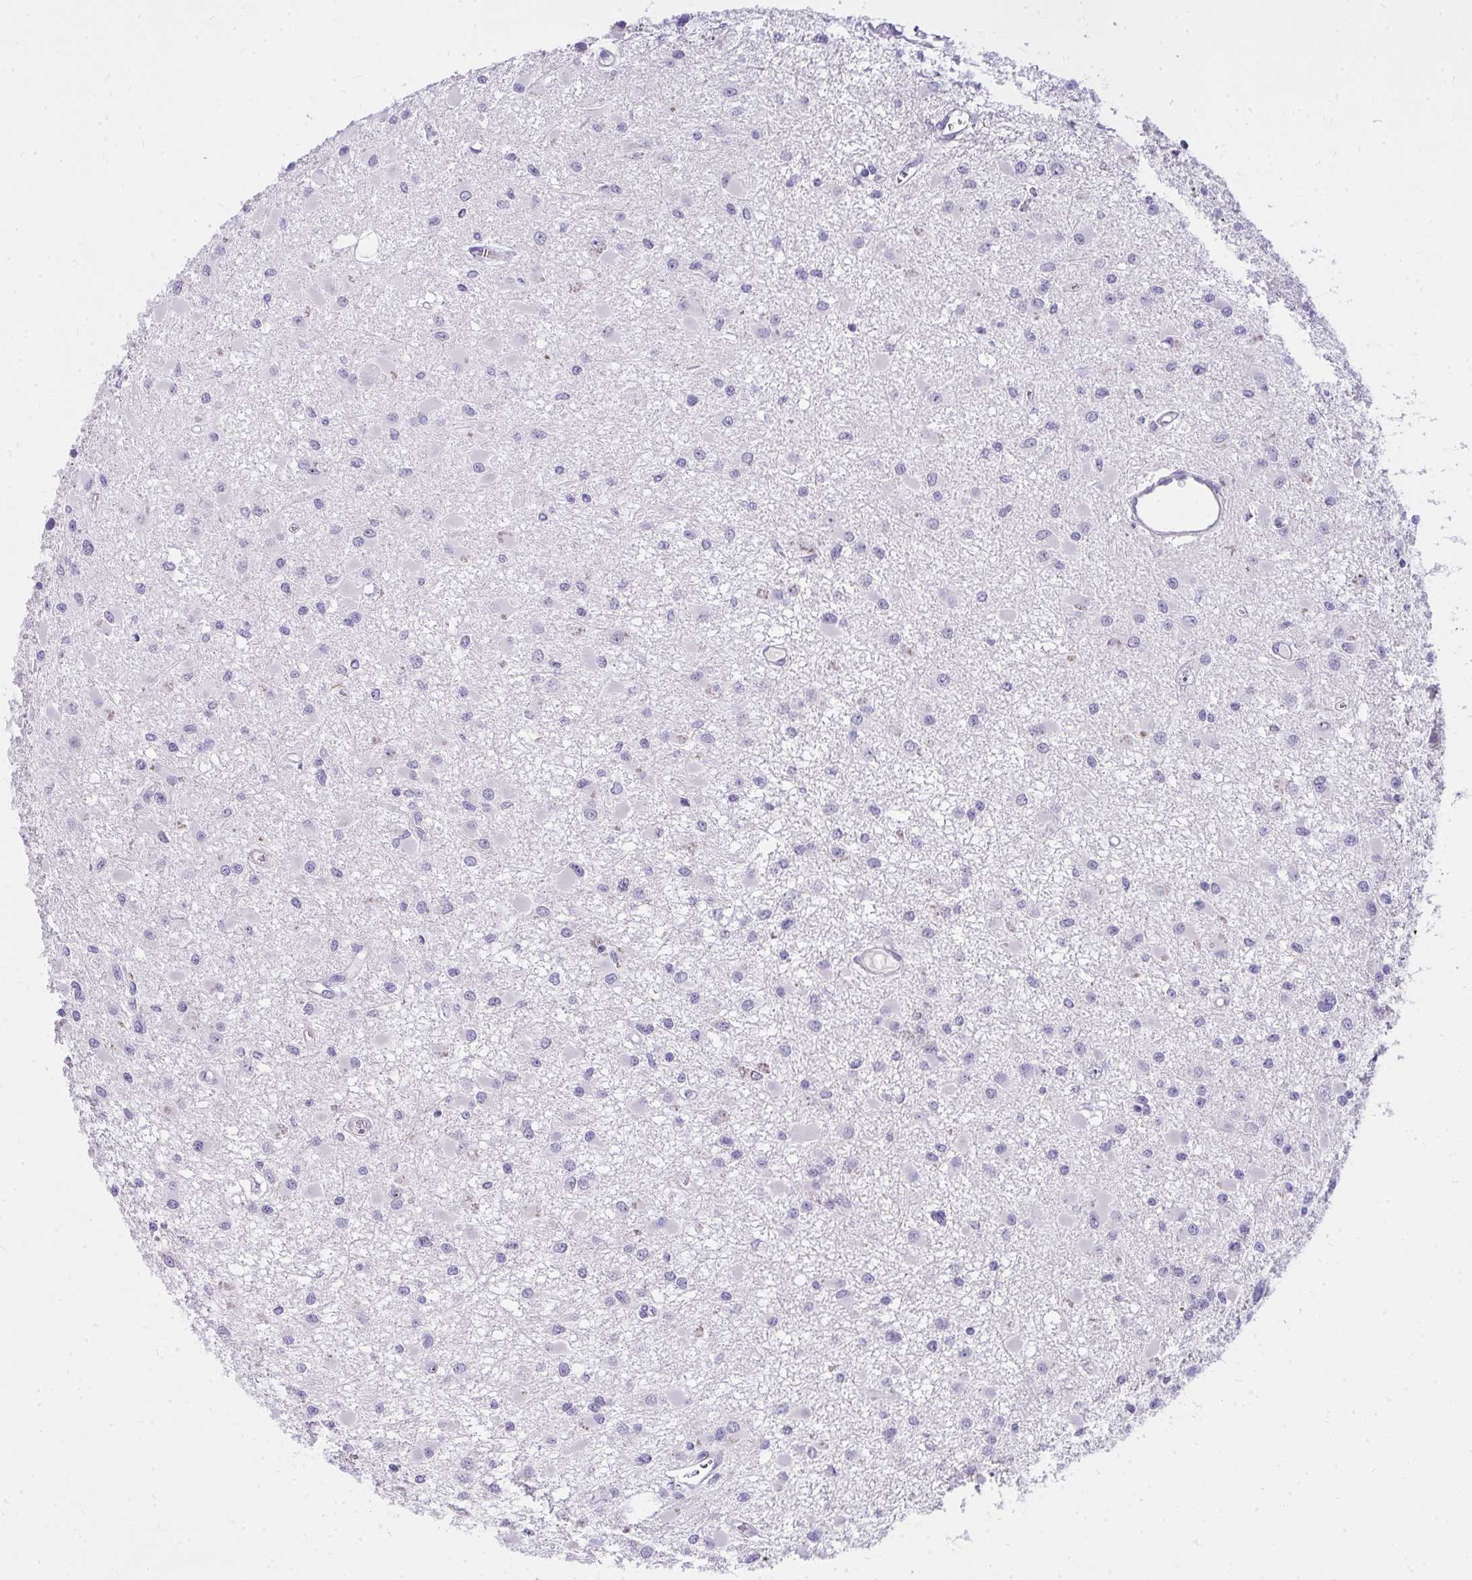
{"staining": {"intensity": "negative", "quantity": "none", "location": "none"}, "tissue": "glioma", "cell_type": "Tumor cells", "image_type": "cancer", "snomed": [{"axis": "morphology", "description": "Glioma, malignant, High grade"}, {"axis": "topography", "description": "Brain"}], "caption": "Tumor cells are negative for protein expression in human malignant high-grade glioma.", "gene": "LRRC36", "patient": {"sex": "male", "age": 54}}